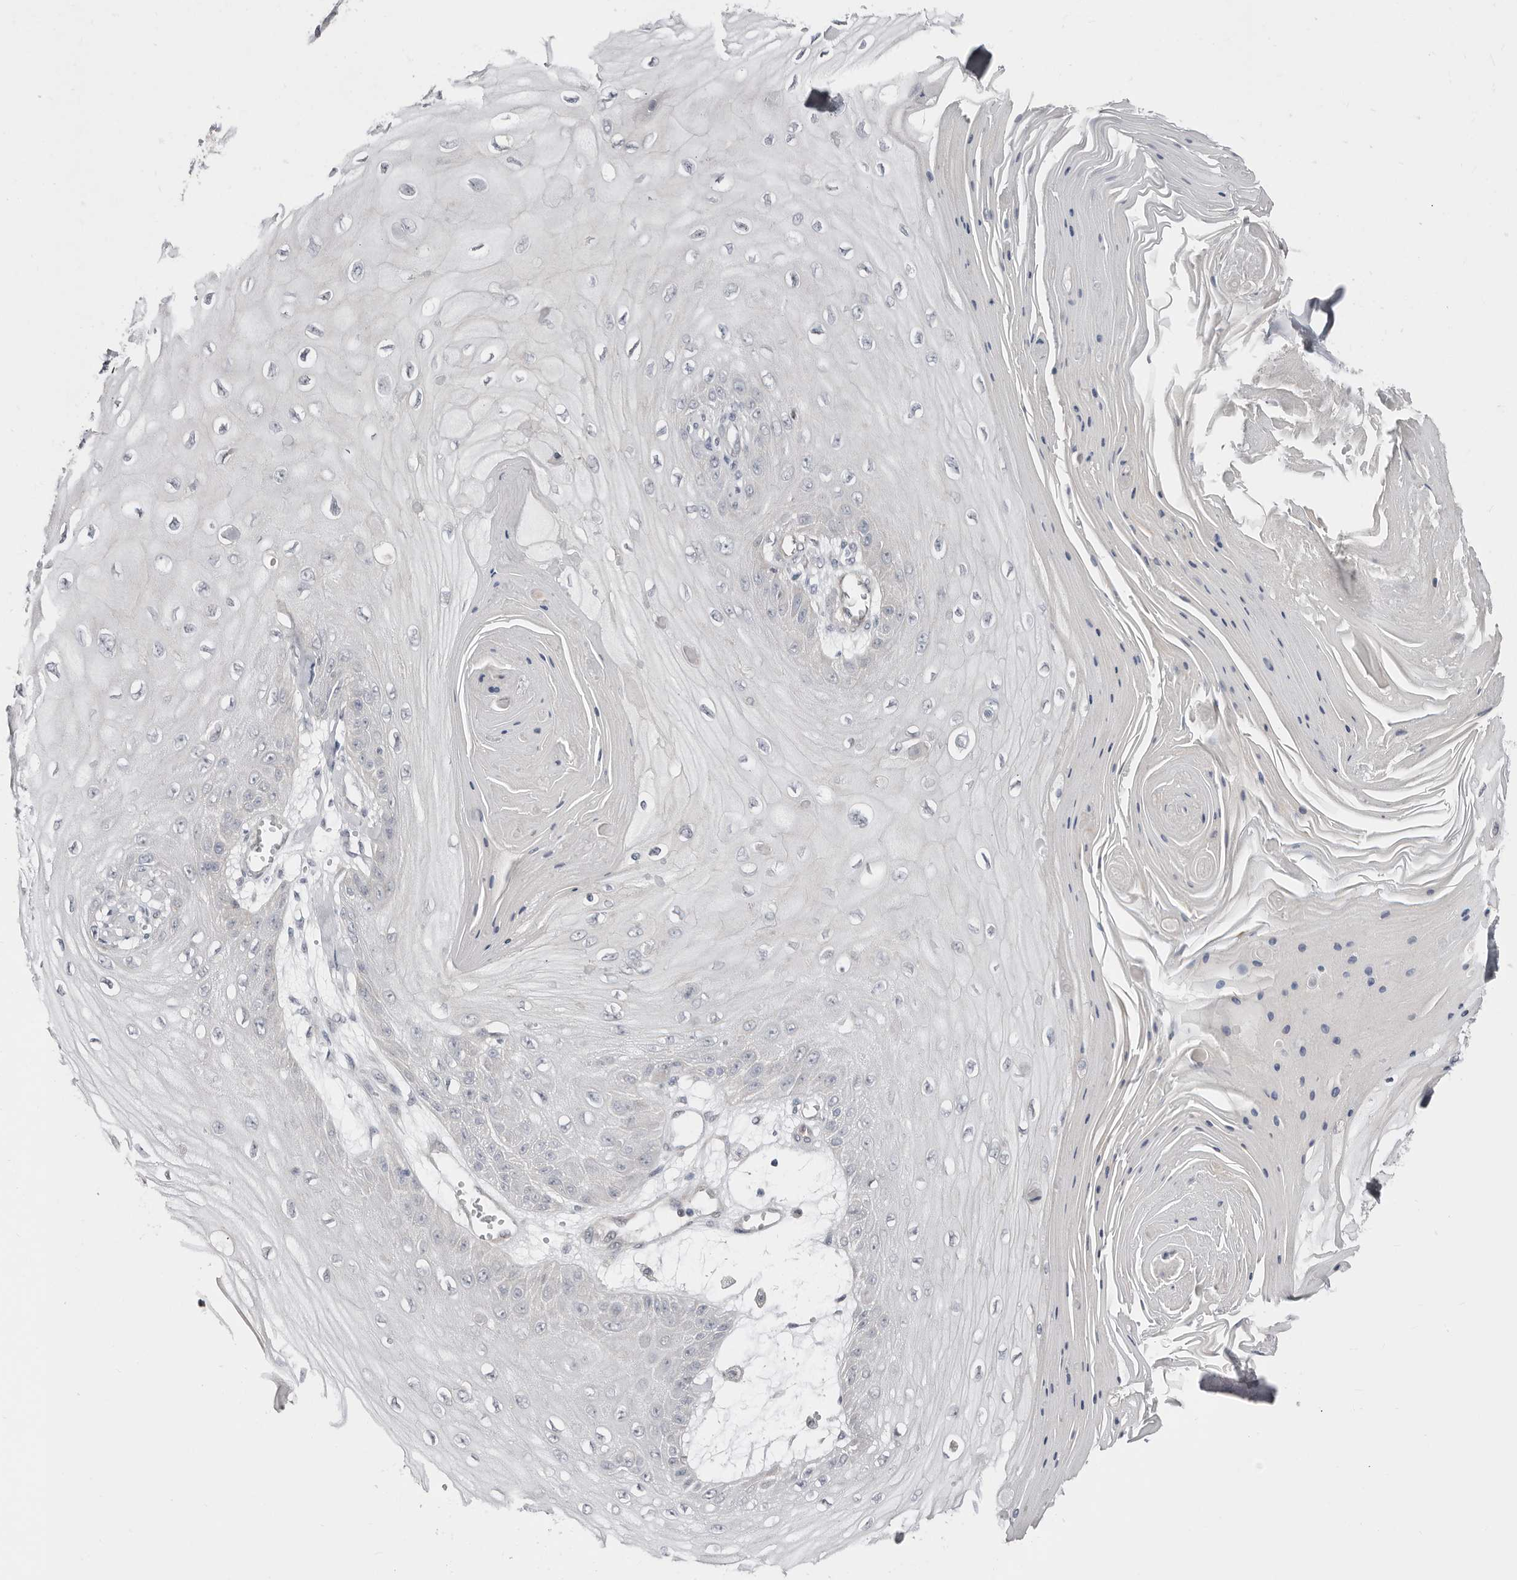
{"staining": {"intensity": "negative", "quantity": "none", "location": "none"}, "tissue": "skin cancer", "cell_type": "Tumor cells", "image_type": "cancer", "snomed": [{"axis": "morphology", "description": "Squamous cell carcinoma, NOS"}, {"axis": "topography", "description": "Skin"}], "caption": "Tumor cells are negative for brown protein staining in squamous cell carcinoma (skin). (Stains: DAB immunohistochemistry (IHC) with hematoxylin counter stain, Microscopy: brightfield microscopy at high magnification).", "gene": "ASRGL1", "patient": {"sex": "male", "age": 74}}